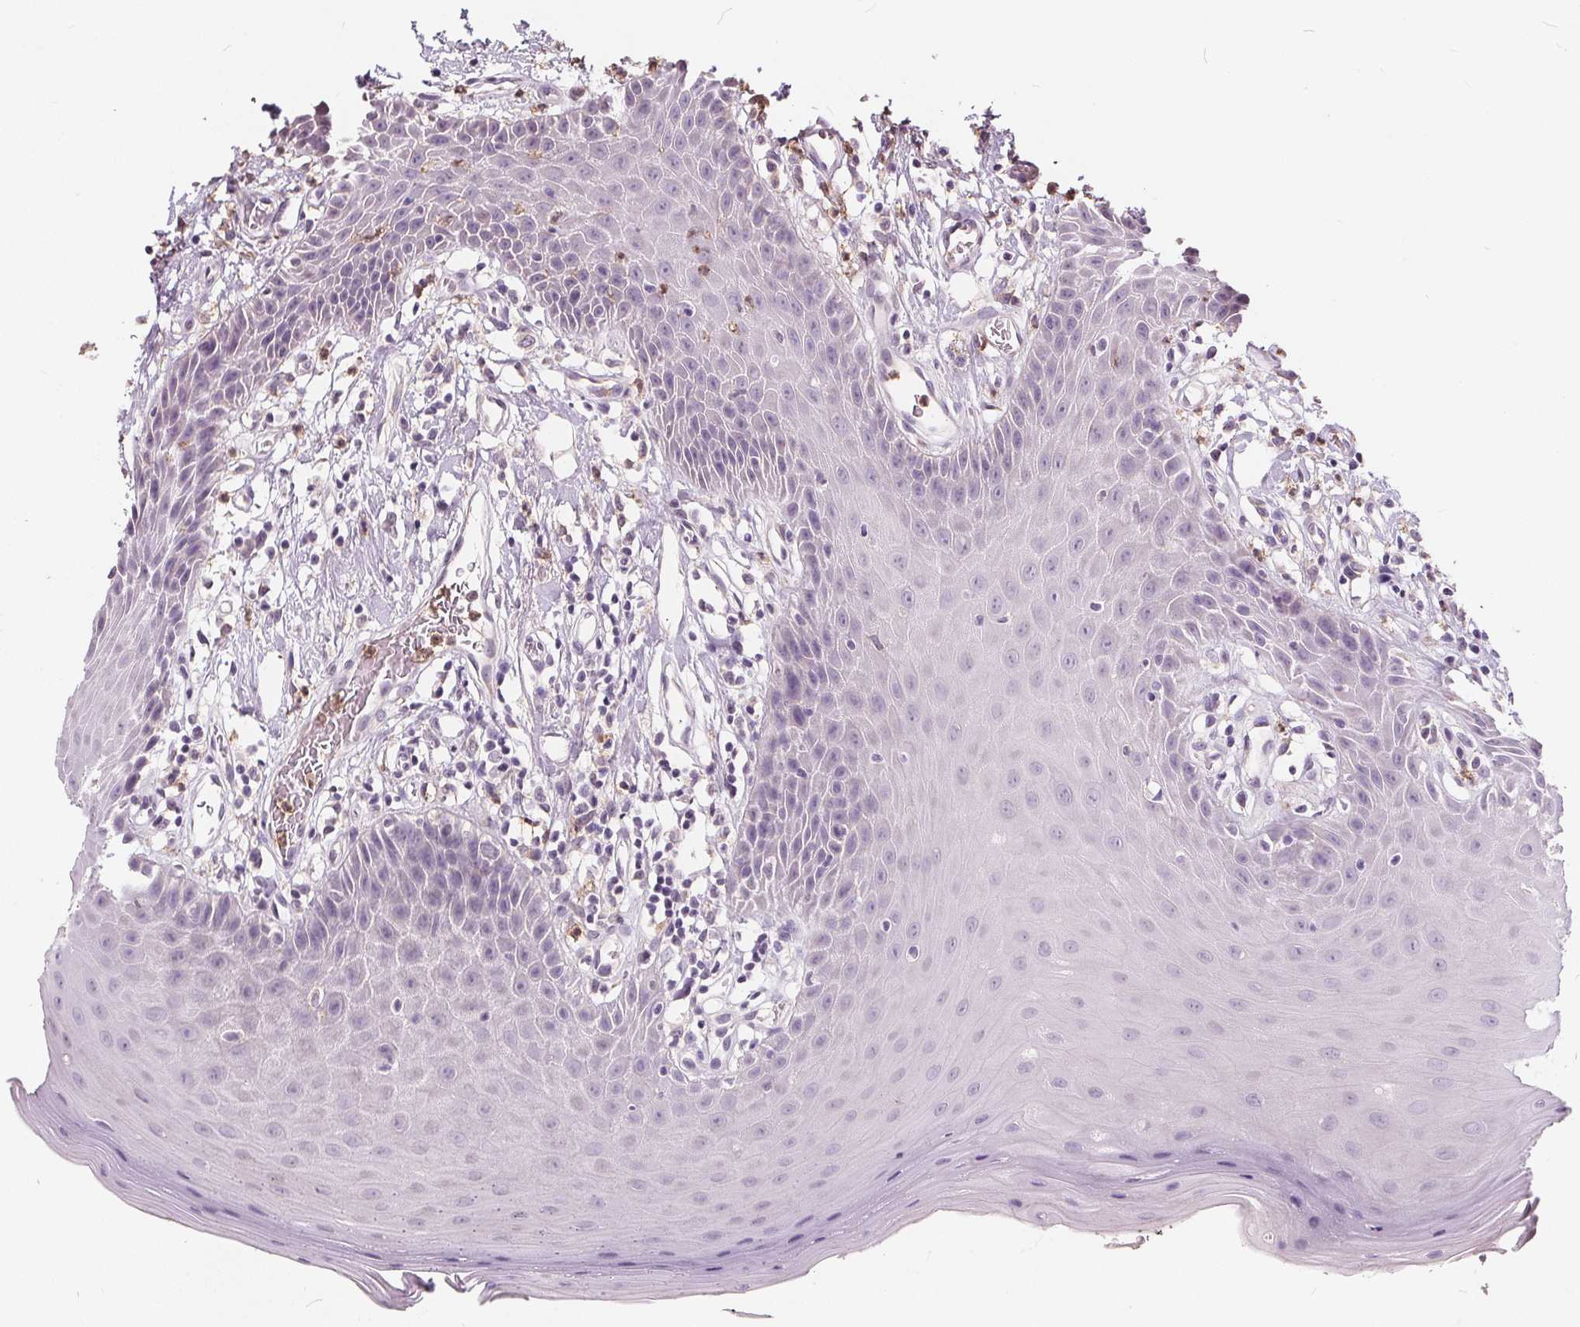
{"staining": {"intensity": "negative", "quantity": "none", "location": "none"}, "tissue": "oral mucosa", "cell_type": "Squamous epithelial cells", "image_type": "normal", "snomed": [{"axis": "morphology", "description": "Normal tissue, NOS"}, {"axis": "topography", "description": "Oral tissue"}, {"axis": "topography", "description": "Tounge, NOS"}], "caption": "Micrograph shows no protein staining in squamous epithelial cells of normal oral mucosa.", "gene": "HAAO", "patient": {"sex": "female", "age": 59}}